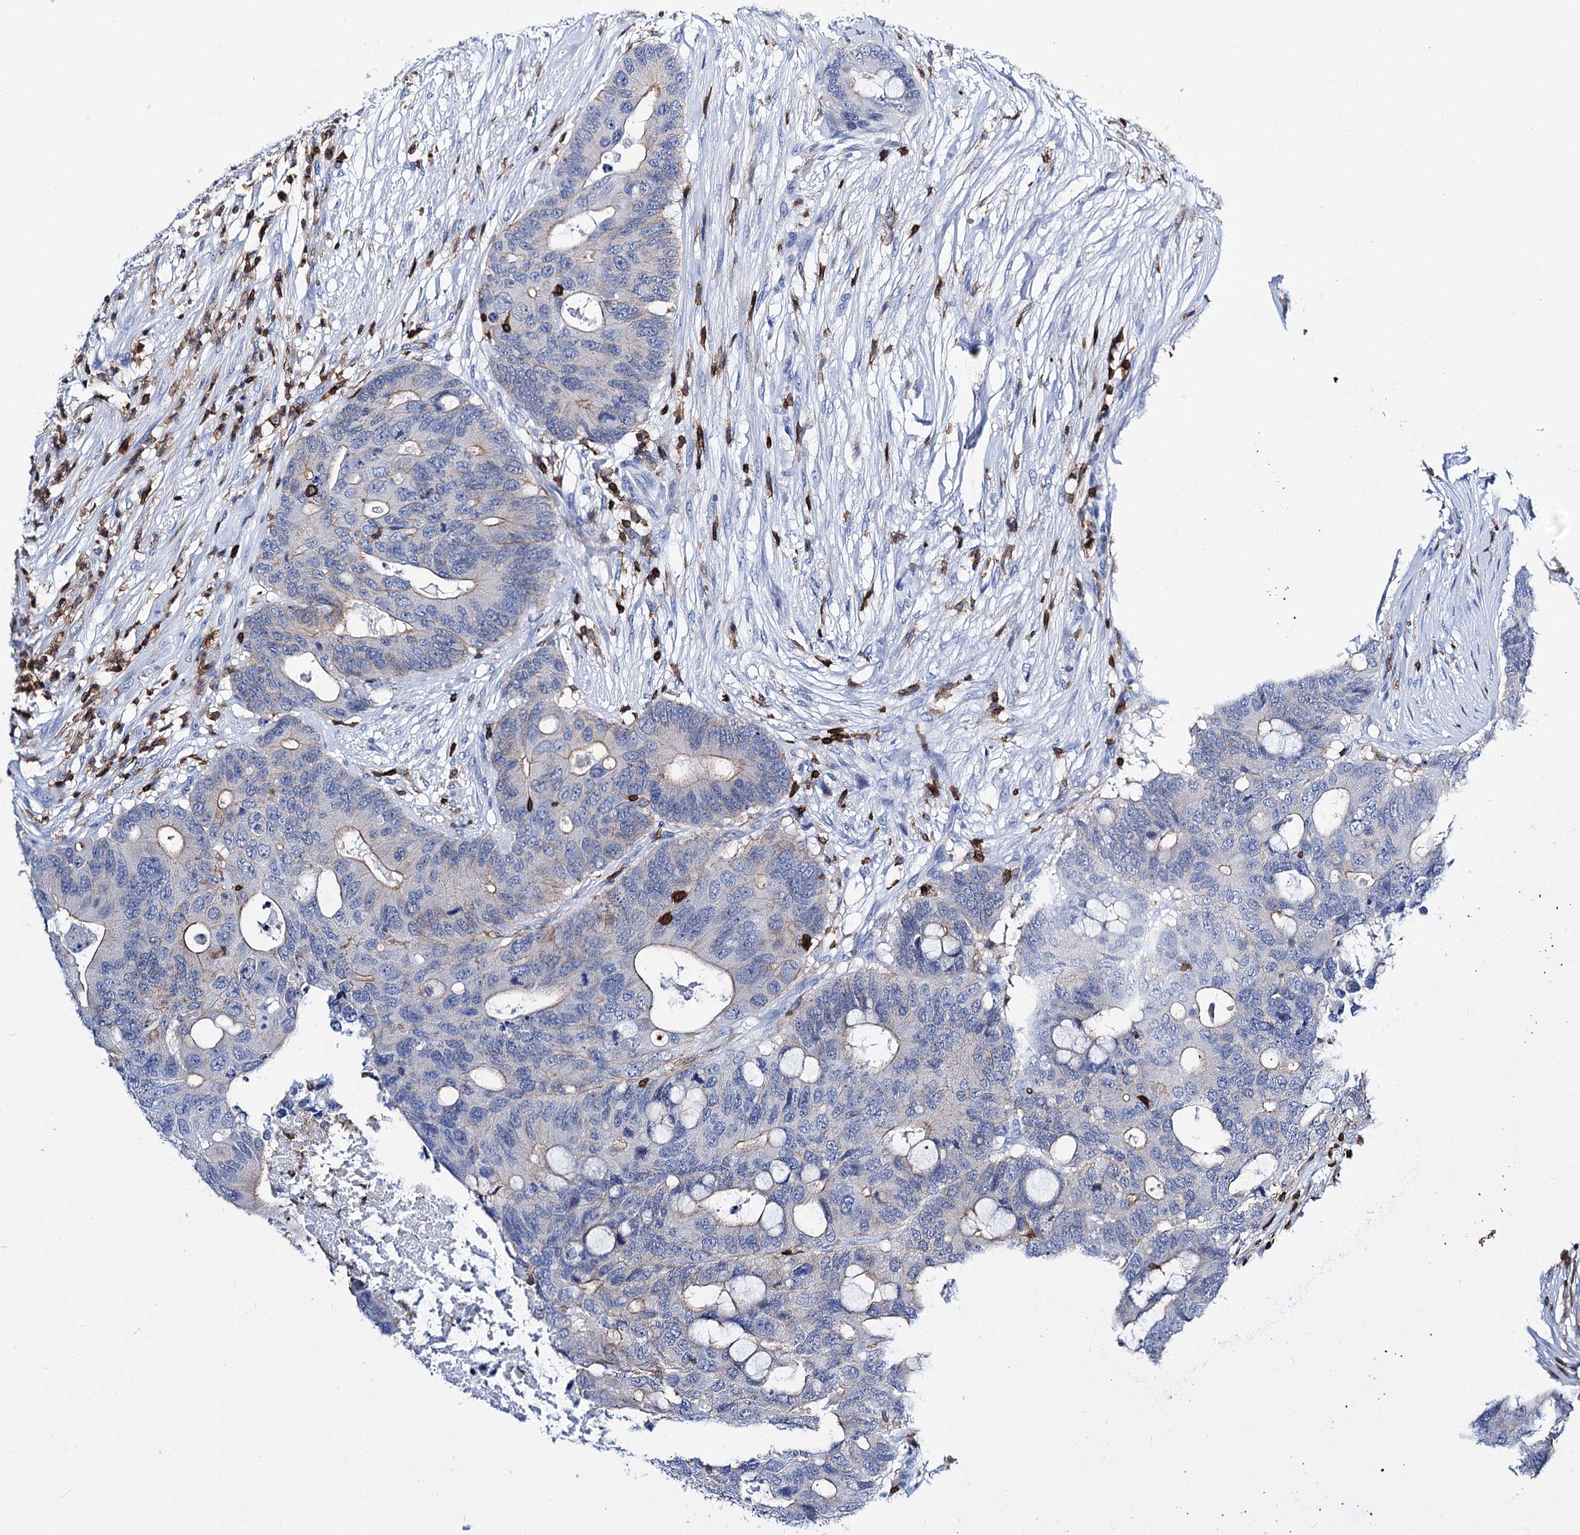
{"staining": {"intensity": "weak", "quantity": "<25%", "location": "cytoplasmic/membranous"}, "tissue": "colorectal cancer", "cell_type": "Tumor cells", "image_type": "cancer", "snomed": [{"axis": "morphology", "description": "Adenocarcinoma, NOS"}, {"axis": "topography", "description": "Colon"}], "caption": "An image of colorectal adenocarcinoma stained for a protein demonstrates no brown staining in tumor cells.", "gene": "DEF6", "patient": {"sex": "male", "age": 71}}